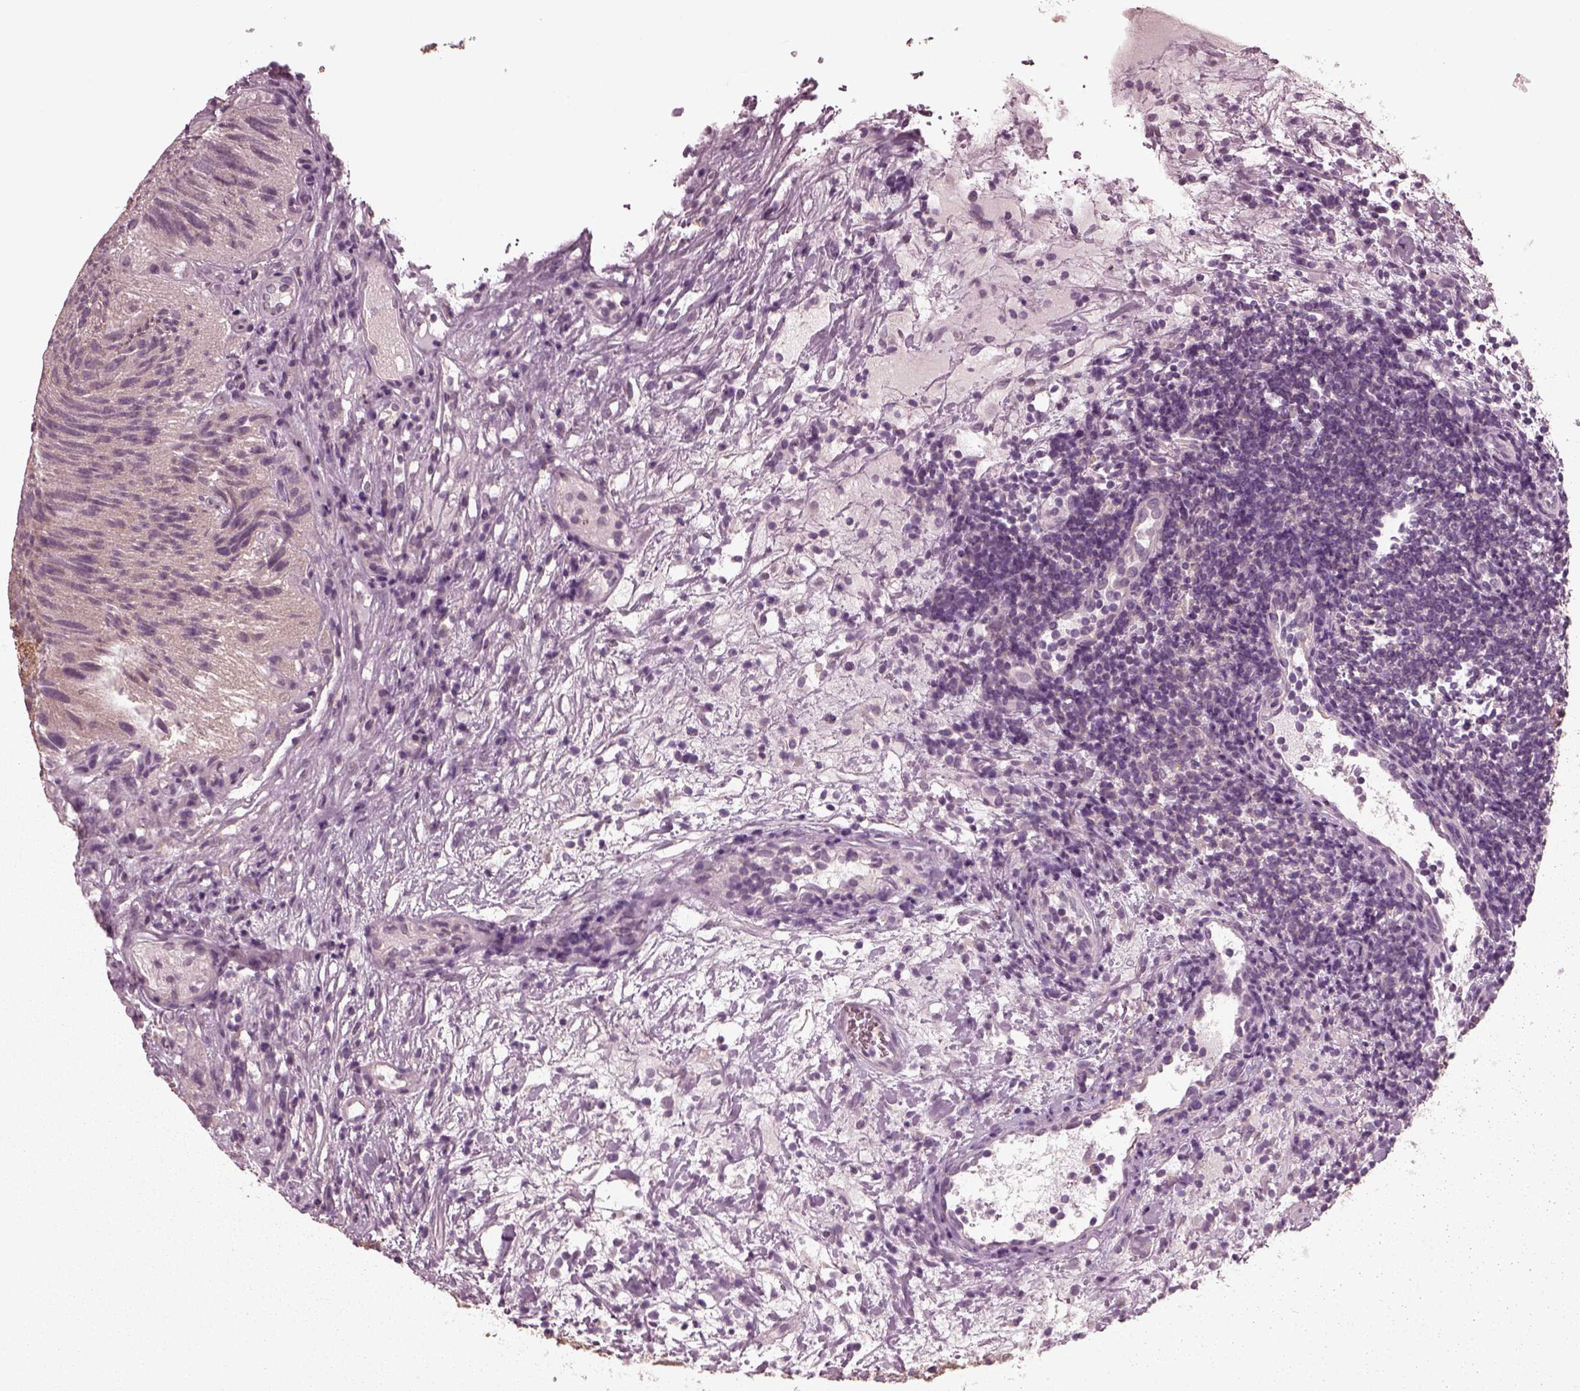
{"staining": {"intensity": "strong", "quantity": "25%-75%", "location": "cytoplasmic/membranous"}, "tissue": "urothelial cancer", "cell_type": "Tumor cells", "image_type": "cancer", "snomed": [{"axis": "morphology", "description": "Urothelial carcinoma, Low grade"}, {"axis": "topography", "description": "Urinary bladder"}], "caption": "Urothelial carcinoma (low-grade) tissue exhibits strong cytoplasmic/membranous expression in about 25%-75% of tumor cells The staining was performed using DAB (3,3'-diaminobenzidine), with brown indicating positive protein expression. Nuclei are stained blue with hematoxylin.", "gene": "TUBG1", "patient": {"sex": "female", "age": 69}}